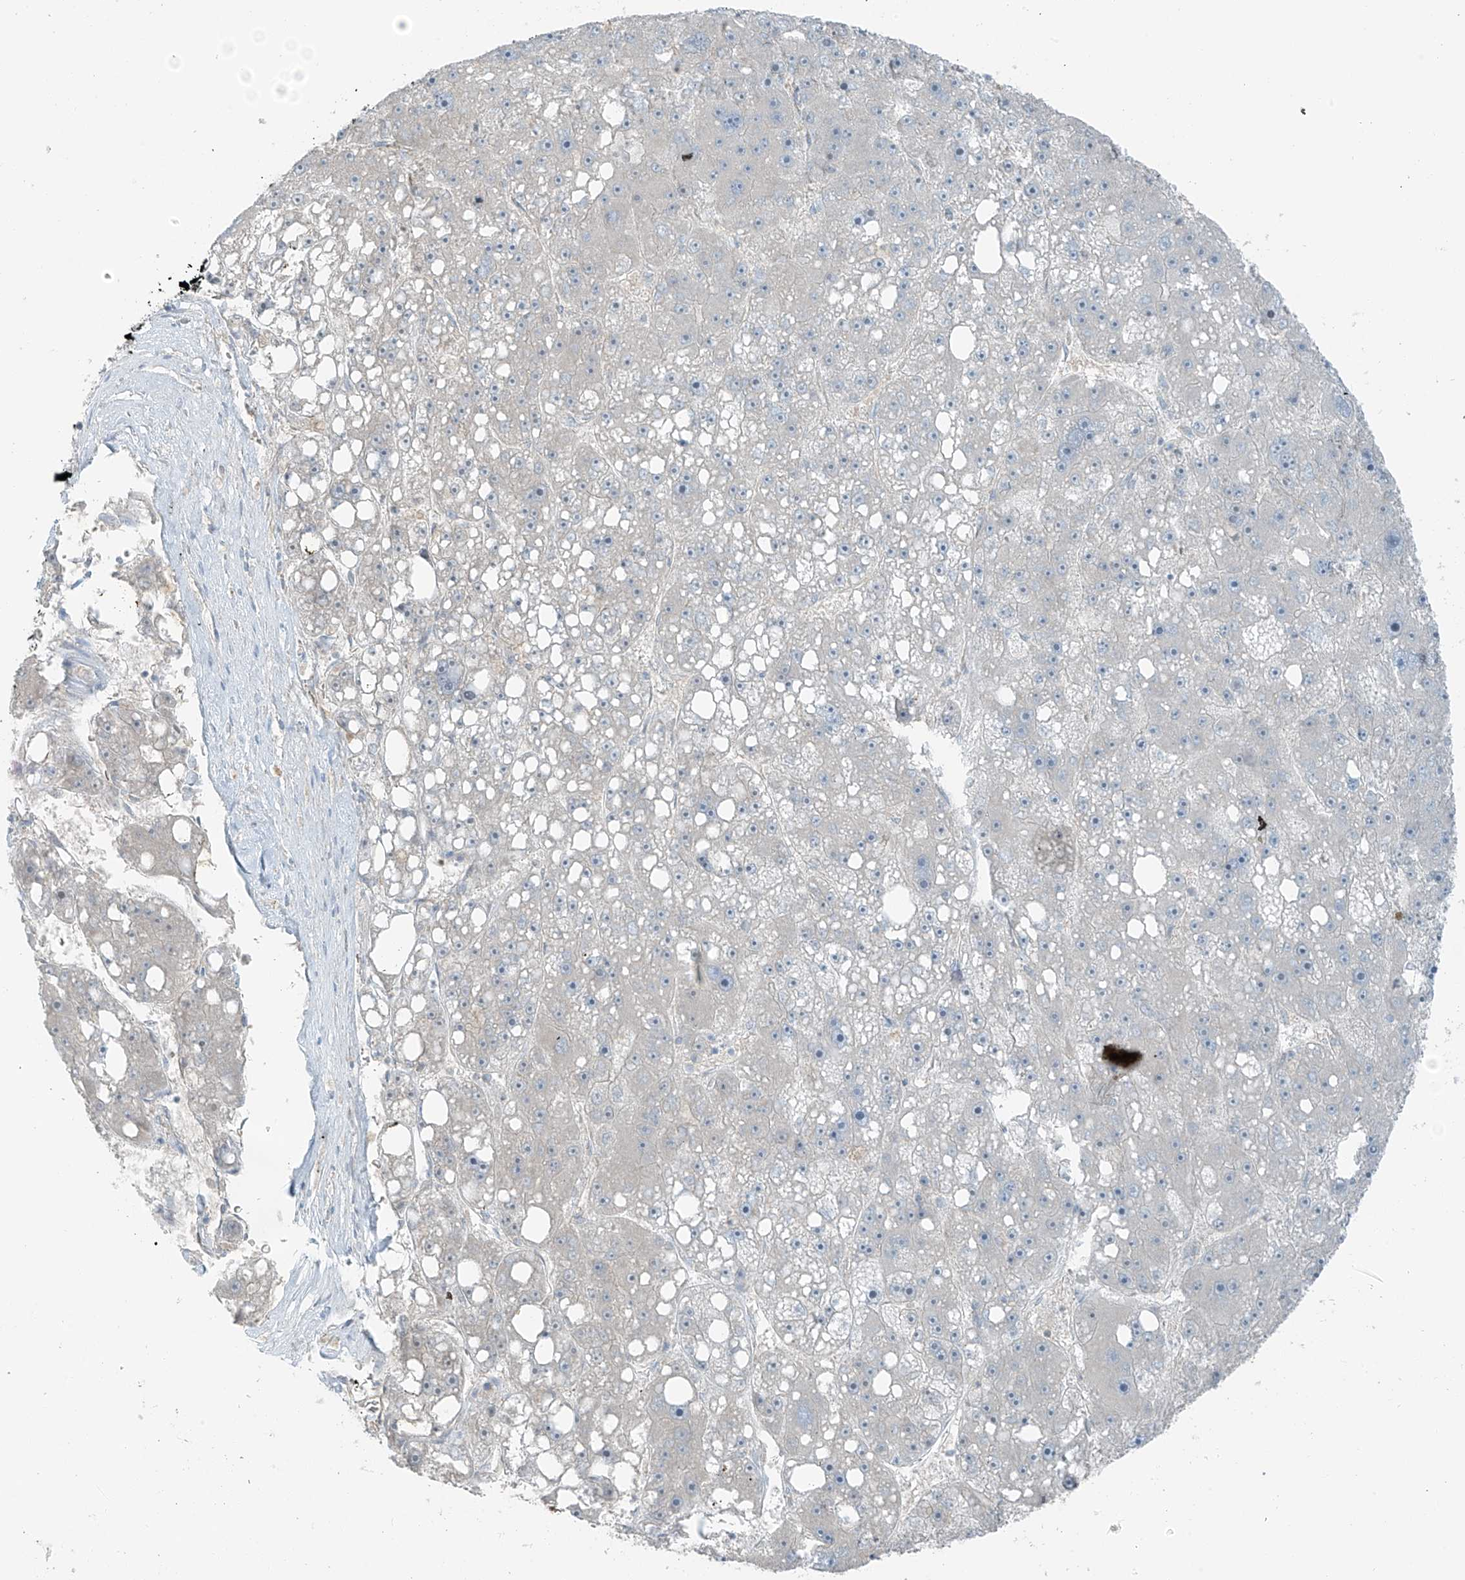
{"staining": {"intensity": "negative", "quantity": "none", "location": "none"}, "tissue": "liver cancer", "cell_type": "Tumor cells", "image_type": "cancer", "snomed": [{"axis": "morphology", "description": "Carcinoma, Hepatocellular, NOS"}, {"axis": "topography", "description": "Liver"}], "caption": "High power microscopy photomicrograph of an immunohistochemistry (IHC) micrograph of hepatocellular carcinoma (liver), revealing no significant positivity in tumor cells.", "gene": "FAM131C", "patient": {"sex": "female", "age": 61}}